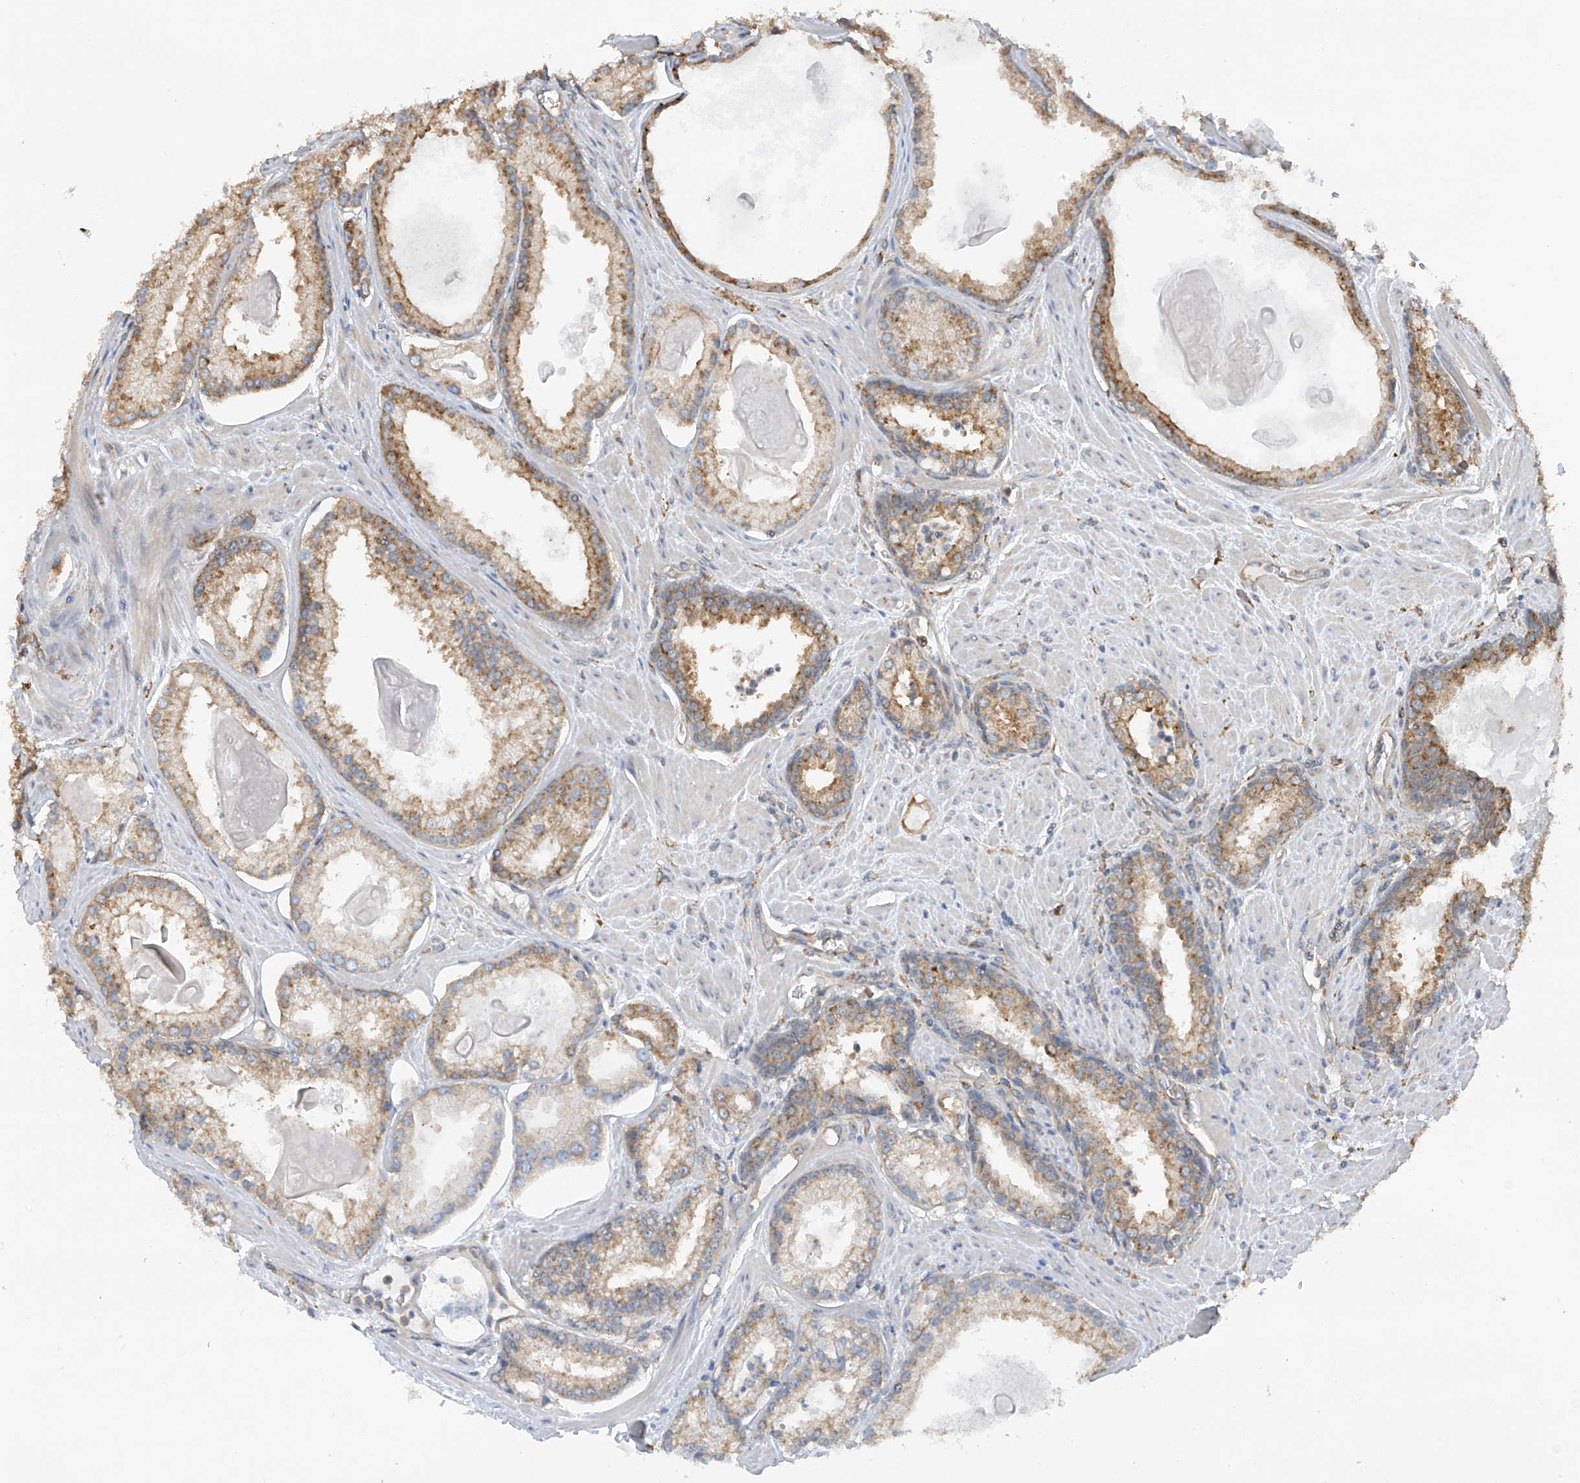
{"staining": {"intensity": "moderate", "quantity": ">75%", "location": "cytoplasmic/membranous"}, "tissue": "prostate cancer", "cell_type": "Tumor cells", "image_type": "cancer", "snomed": [{"axis": "morphology", "description": "Adenocarcinoma, Low grade"}, {"axis": "topography", "description": "Prostate"}], "caption": "There is medium levels of moderate cytoplasmic/membranous positivity in tumor cells of prostate cancer, as demonstrated by immunohistochemical staining (brown color).", "gene": "ZNF189", "patient": {"sex": "male", "age": 54}}